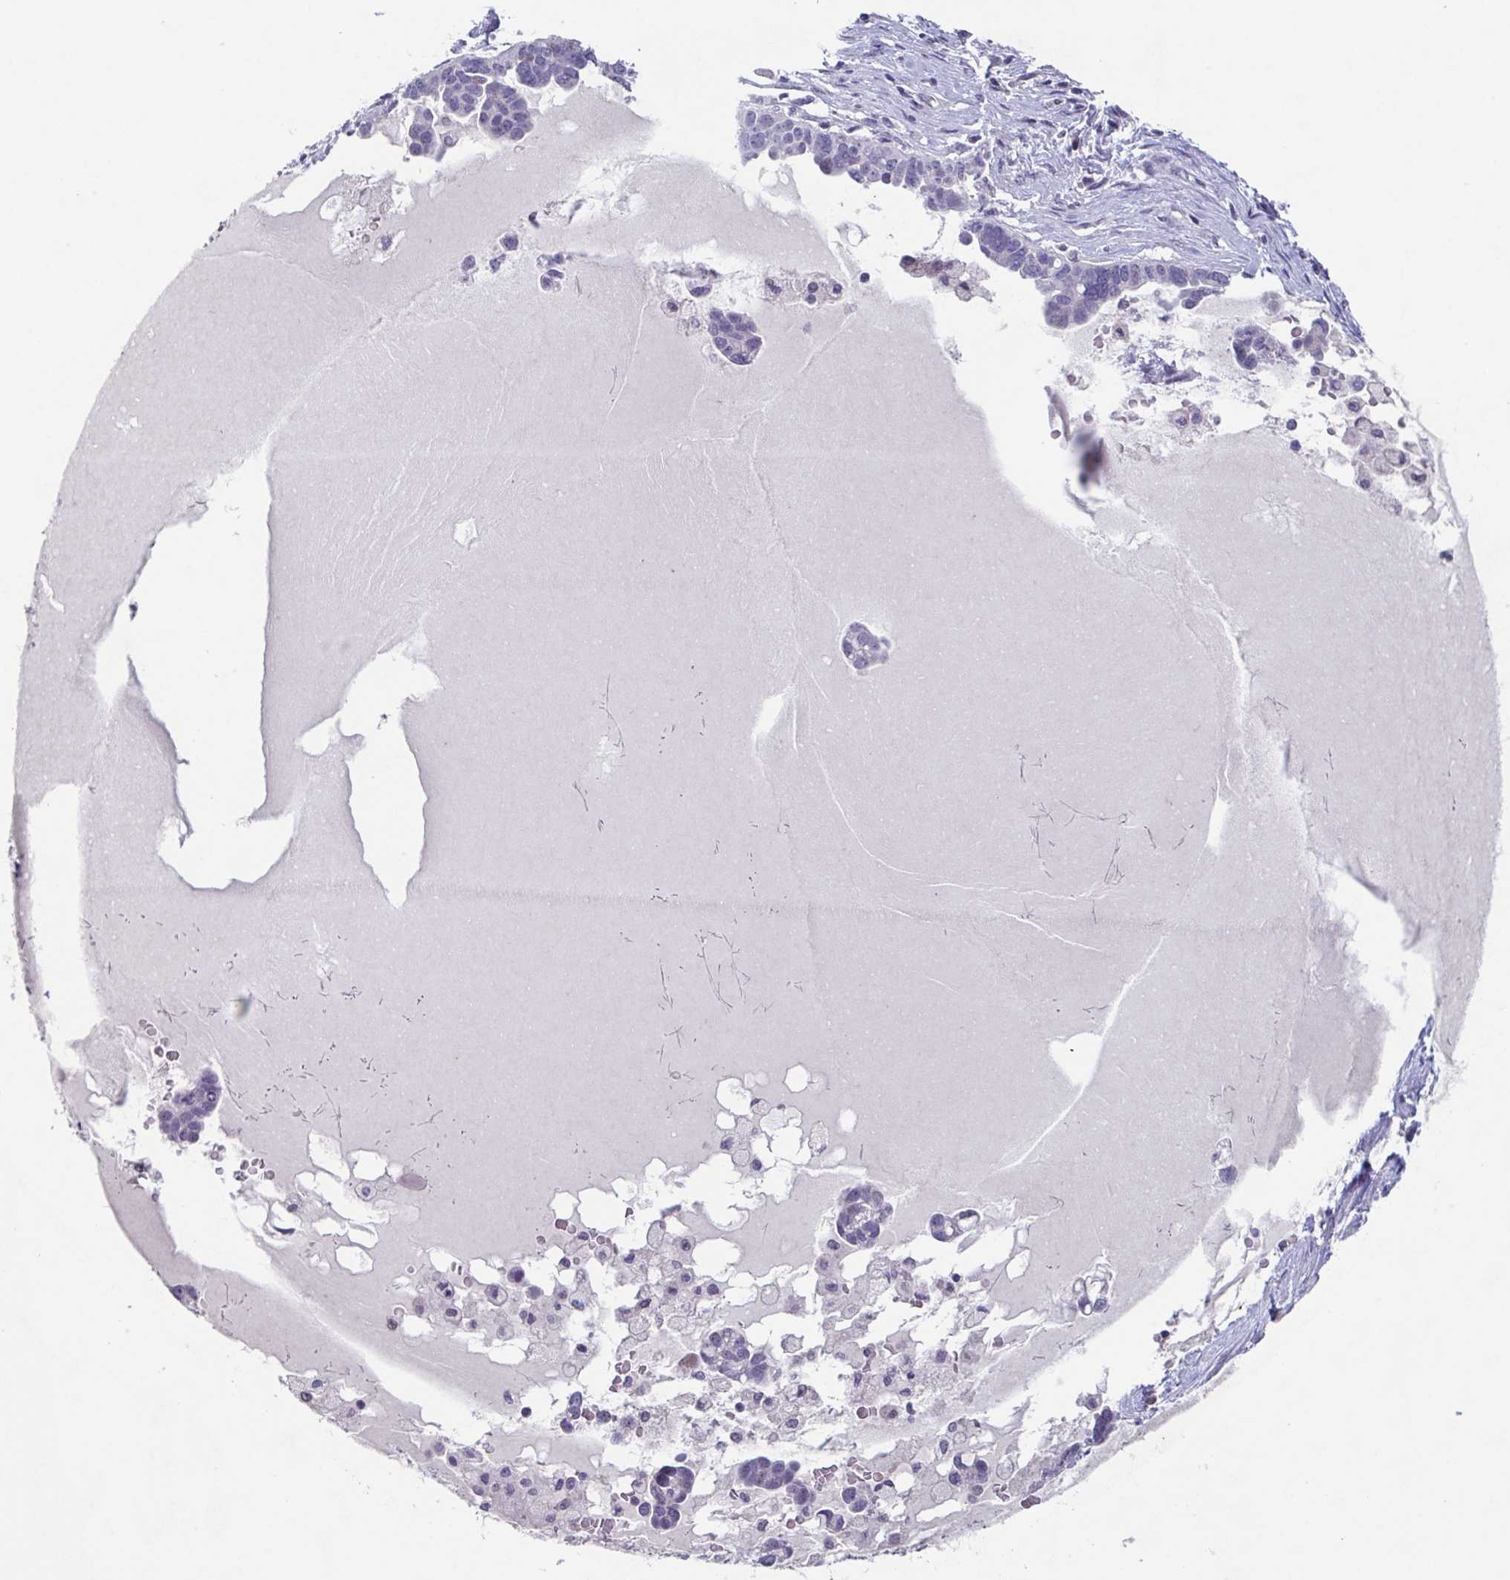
{"staining": {"intensity": "negative", "quantity": "none", "location": "none"}, "tissue": "ovarian cancer", "cell_type": "Tumor cells", "image_type": "cancer", "snomed": [{"axis": "morphology", "description": "Cystadenocarcinoma, serous, NOS"}, {"axis": "topography", "description": "Ovary"}], "caption": "Immunohistochemistry (IHC) of ovarian cancer demonstrates no expression in tumor cells. (DAB (3,3'-diaminobenzidine) immunohistochemistry, high magnification).", "gene": "GHRL", "patient": {"sex": "female", "age": 54}}